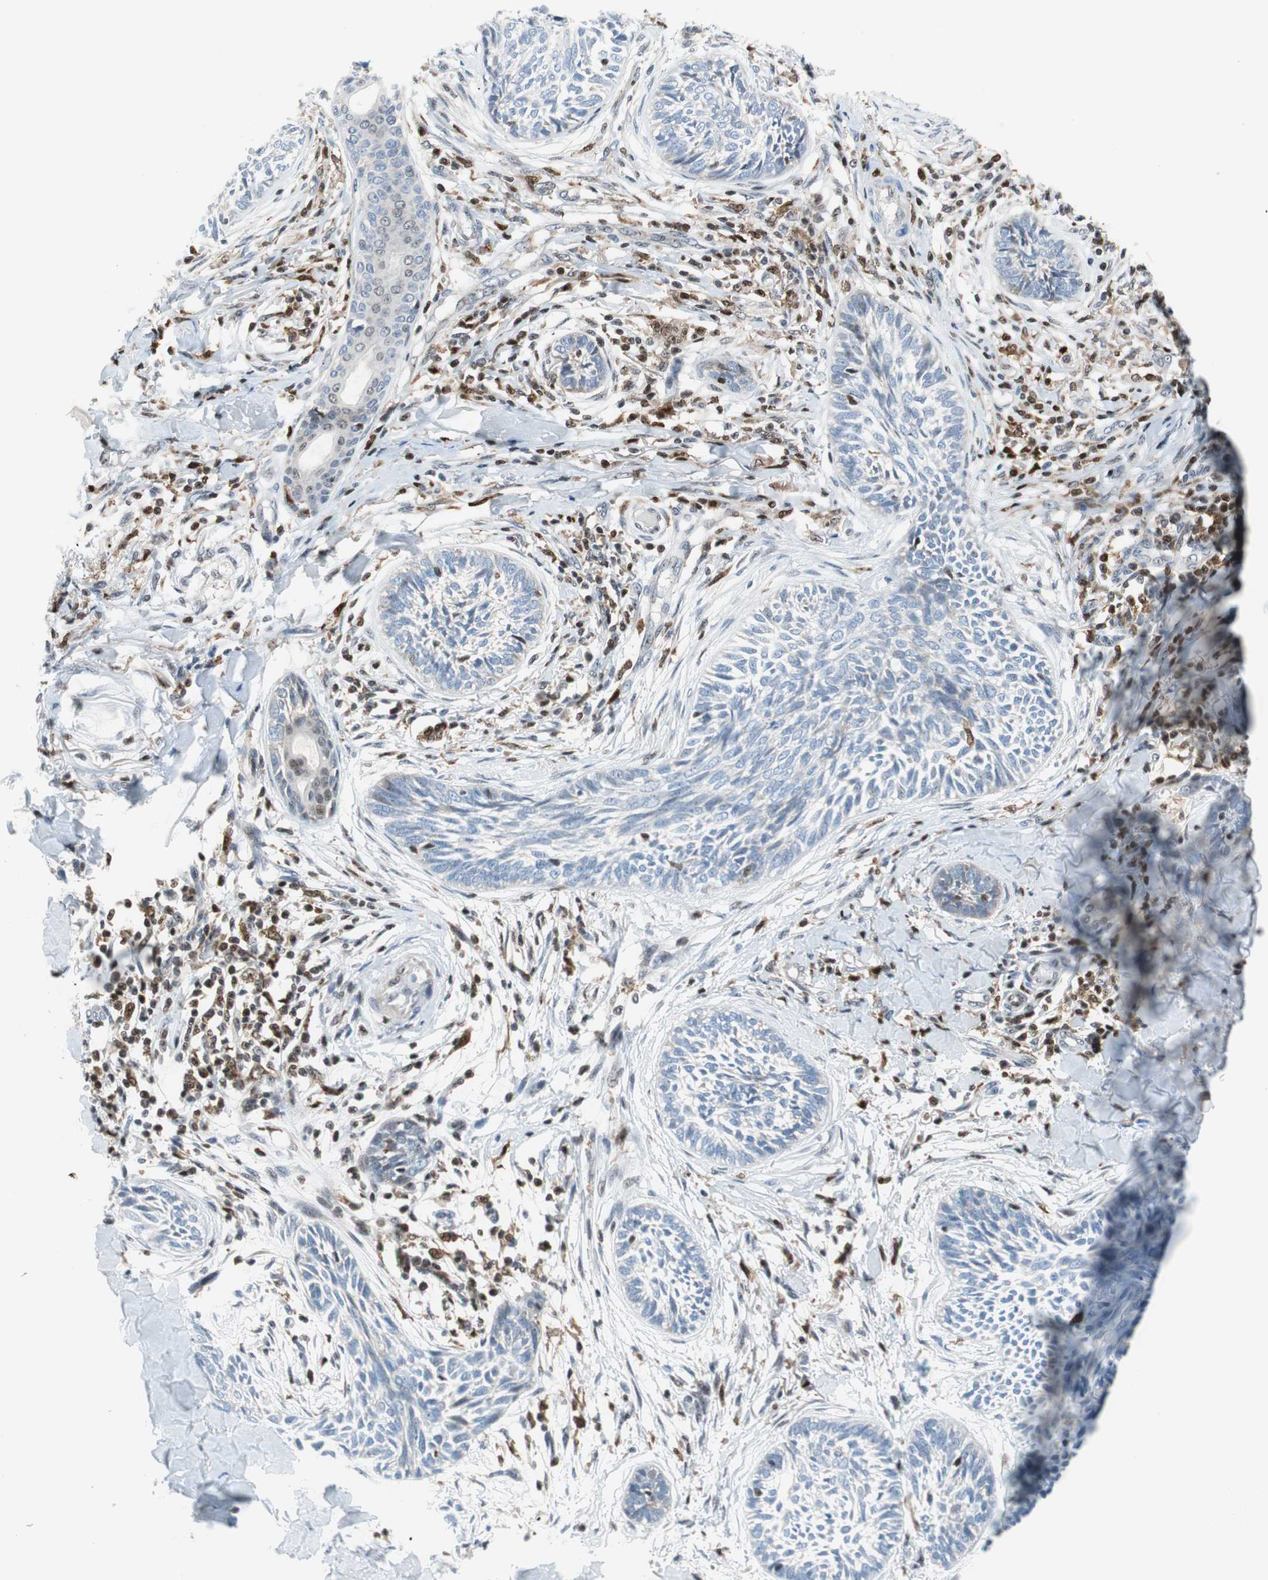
{"staining": {"intensity": "negative", "quantity": "none", "location": "none"}, "tissue": "skin cancer", "cell_type": "Tumor cells", "image_type": "cancer", "snomed": [{"axis": "morphology", "description": "Papilloma, NOS"}, {"axis": "morphology", "description": "Basal cell carcinoma"}, {"axis": "topography", "description": "Skin"}], "caption": "Tumor cells show no significant positivity in papilloma (skin).", "gene": "RGS10", "patient": {"sex": "male", "age": 87}}